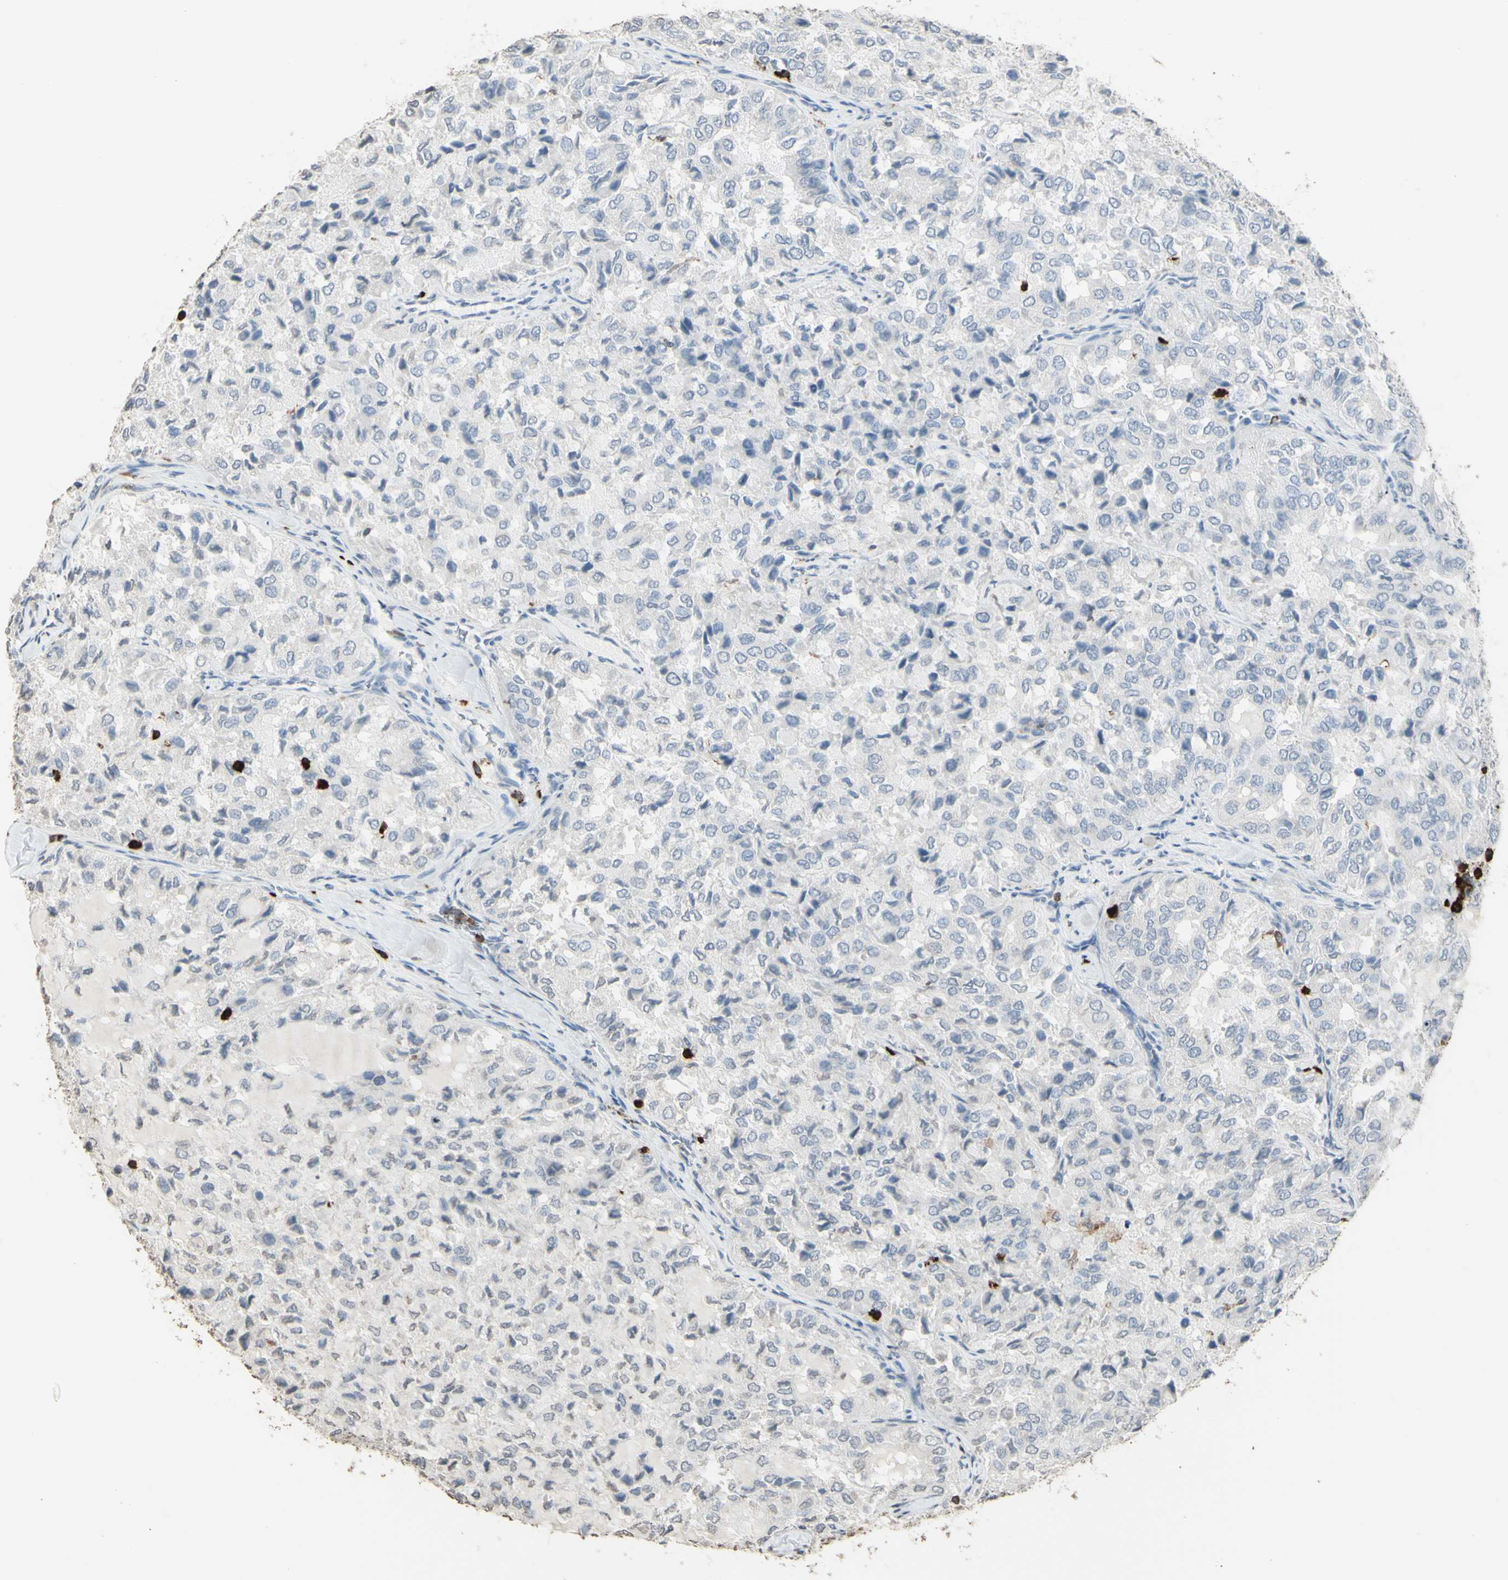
{"staining": {"intensity": "negative", "quantity": "none", "location": "none"}, "tissue": "thyroid cancer", "cell_type": "Tumor cells", "image_type": "cancer", "snomed": [{"axis": "morphology", "description": "Follicular adenoma carcinoma, NOS"}, {"axis": "topography", "description": "Thyroid gland"}], "caption": "Human thyroid follicular adenoma carcinoma stained for a protein using immunohistochemistry (IHC) displays no expression in tumor cells.", "gene": "PSTPIP1", "patient": {"sex": "male", "age": 75}}